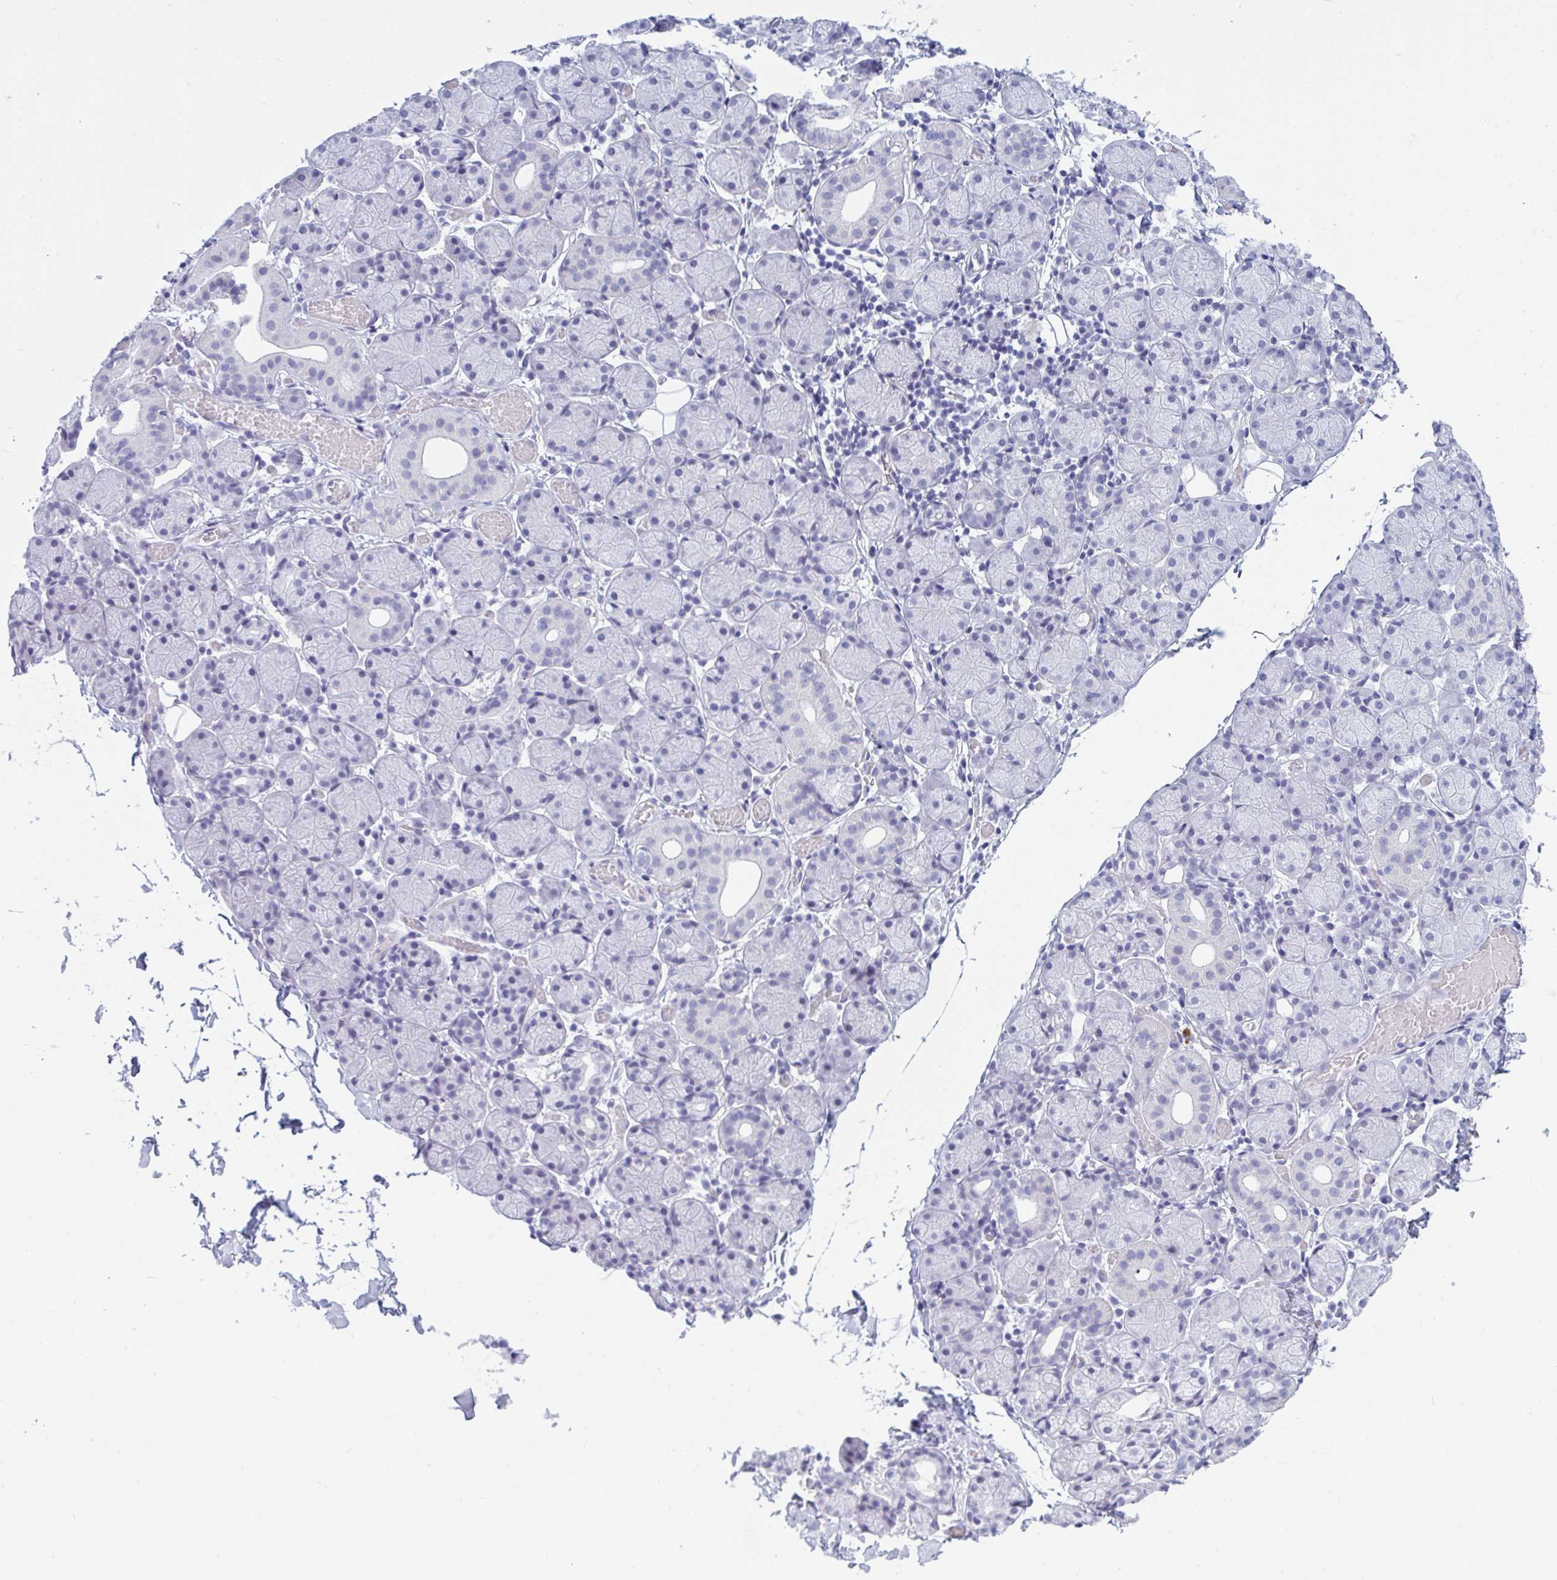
{"staining": {"intensity": "negative", "quantity": "none", "location": "none"}, "tissue": "salivary gland", "cell_type": "Glandular cells", "image_type": "normal", "snomed": [{"axis": "morphology", "description": "Normal tissue, NOS"}, {"axis": "topography", "description": "Salivary gland"}], "caption": "Immunohistochemistry (IHC) image of normal salivary gland: salivary gland stained with DAB (3,3'-diaminobenzidine) demonstrates no significant protein staining in glandular cells.", "gene": "PRDM9", "patient": {"sex": "female", "age": 24}}